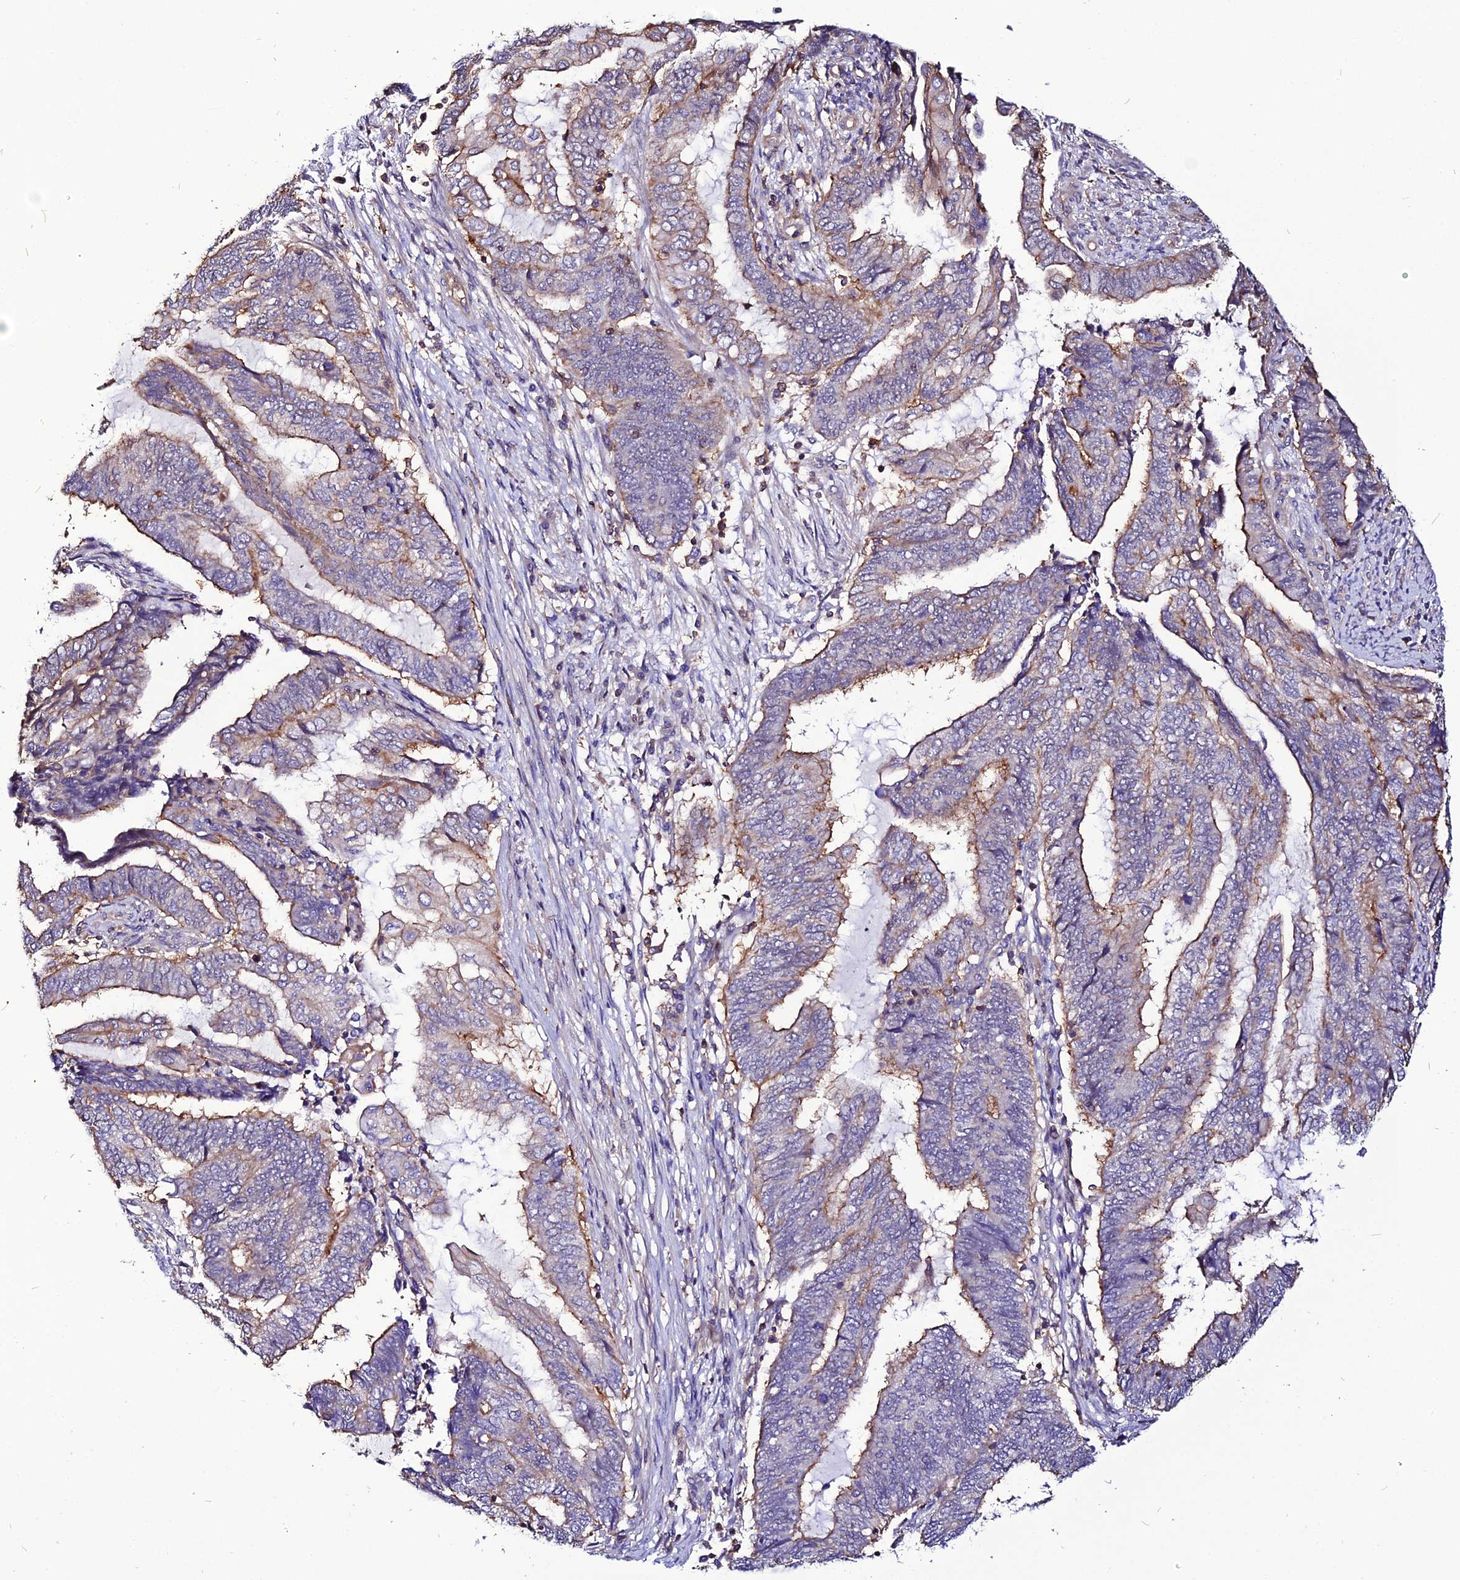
{"staining": {"intensity": "moderate", "quantity": "<25%", "location": "cytoplasmic/membranous"}, "tissue": "endometrial cancer", "cell_type": "Tumor cells", "image_type": "cancer", "snomed": [{"axis": "morphology", "description": "Adenocarcinoma, NOS"}, {"axis": "topography", "description": "Uterus"}, {"axis": "topography", "description": "Endometrium"}], "caption": "Endometrial cancer (adenocarcinoma) tissue displays moderate cytoplasmic/membranous positivity in approximately <25% of tumor cells, visualized by immunohistochemistry. The staining was performed using DAB, with brown indicating positive protein expression. Nuclei are stained blue with hematoxylin.", "gene": "USP17L15", "patient": {"sex": "female", "age": 70}}